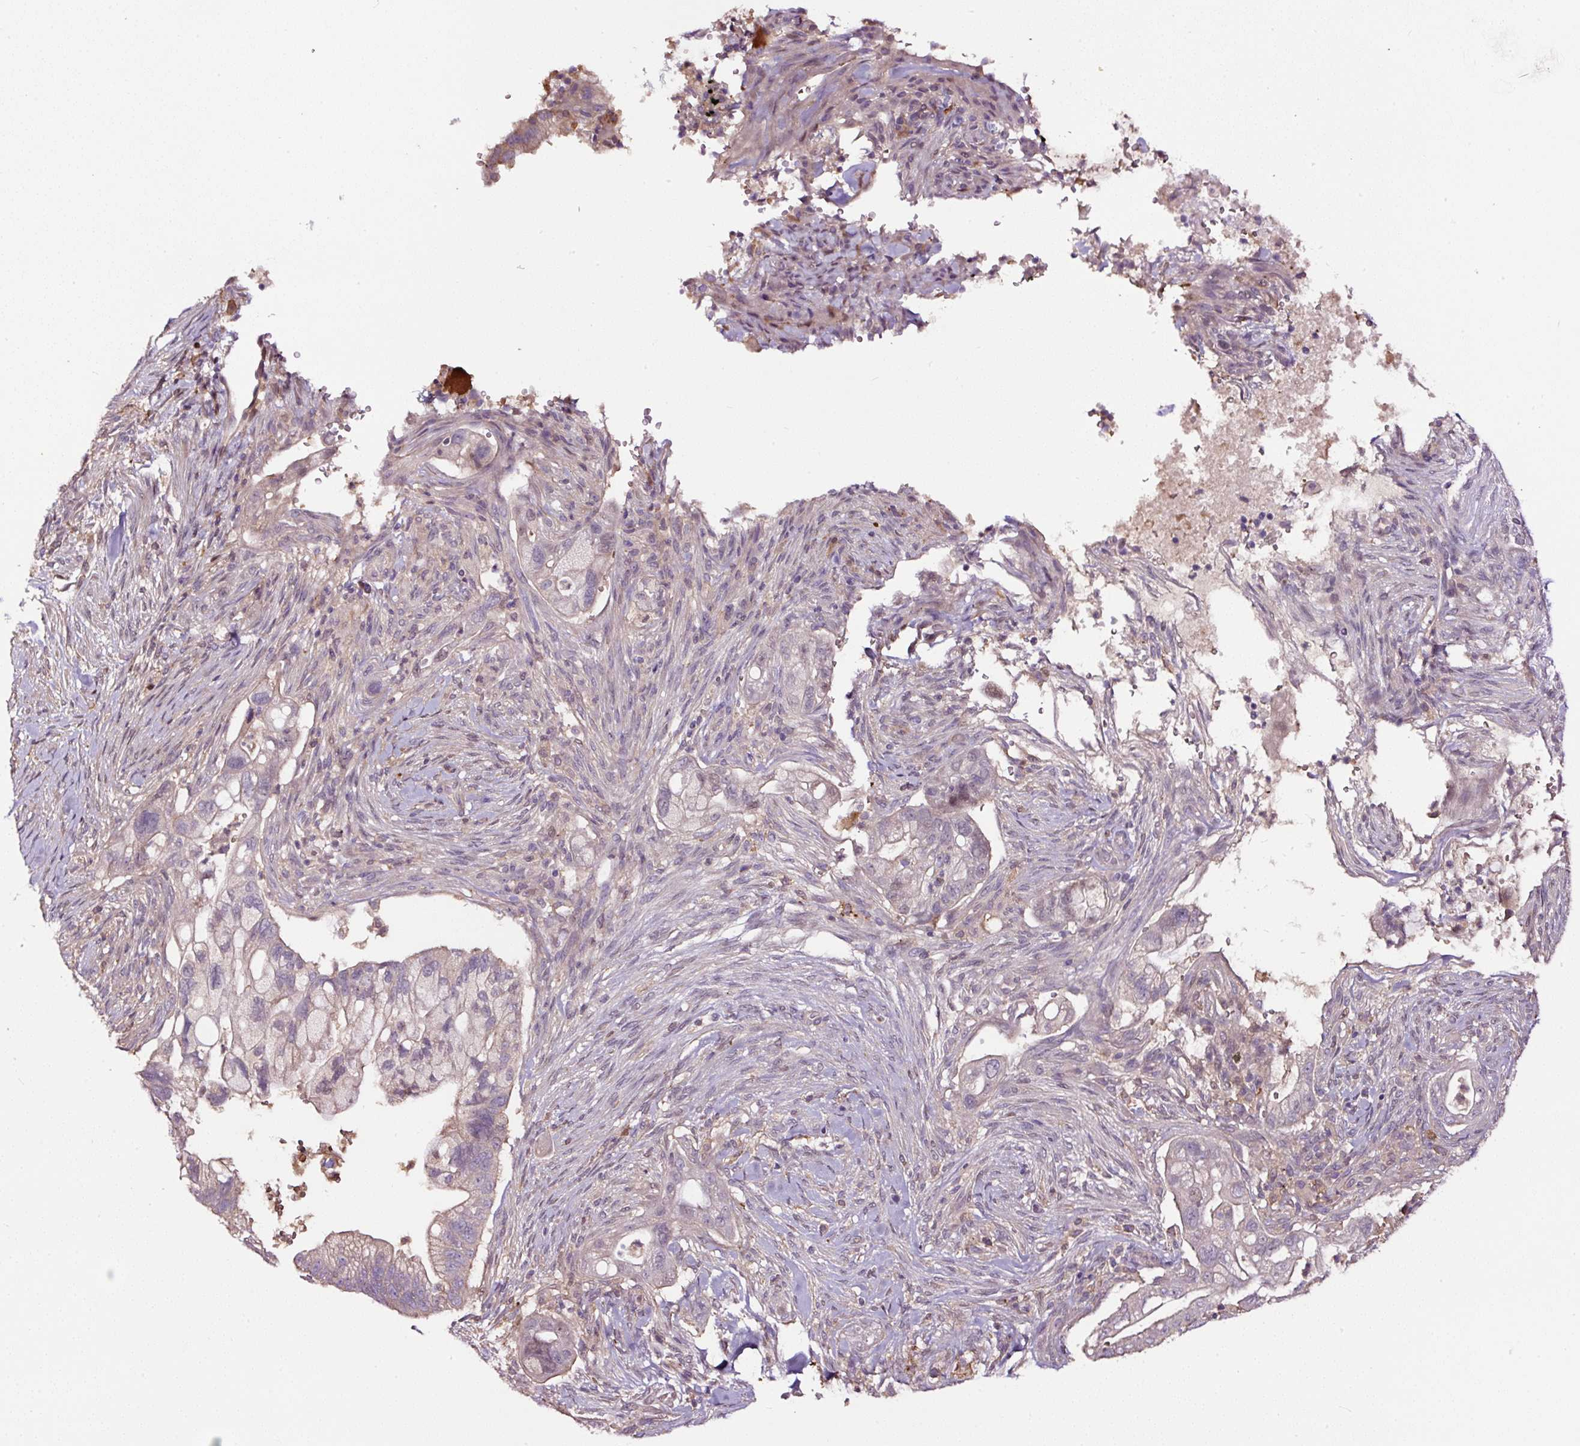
{"staining": {"intensity": "negative", "quantity": "none", "location": "none"}, "tissue": "pancreatic cancer", "cell_type": "Tumor cells", "image_type": "cancer", "snomed": [{"axis": "morphology", "description": "Adenocarcinoma, NOS"}, {"axis": "topography", "description": "Pancreas"}], "caption": "Tumor cells show no significant protein expression in adenocarcinoma (pancreatic). (Stains: DAB (3,3'-diaminobenzidine) IHC with hematoxylin counter stain, Microscopy: brightfield microscopy at high magnification).", "gene": "LRRC24", "patient": {"sex": "male", "age": 44}}